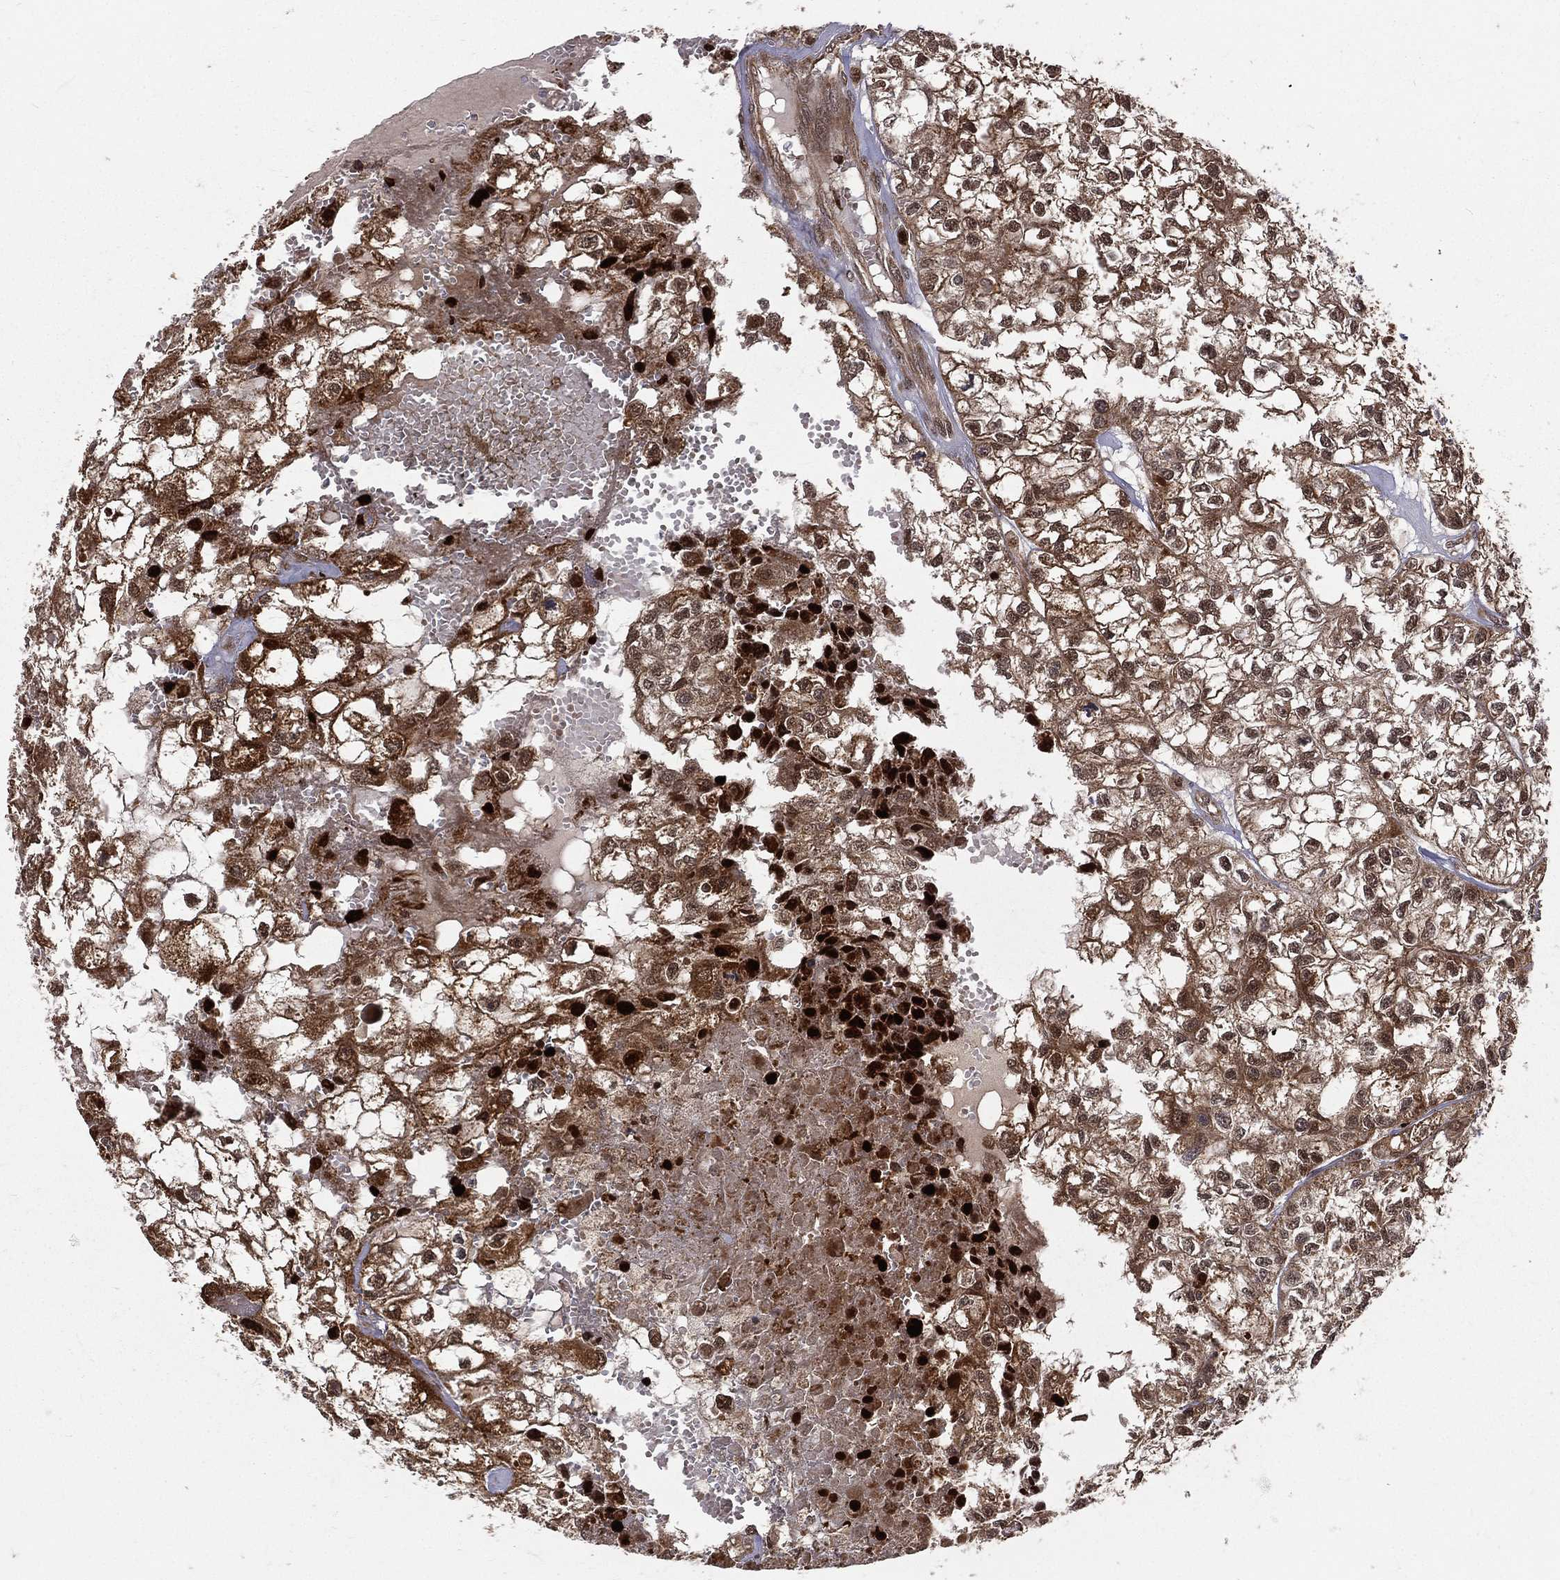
{"staining": {"intensity": "strong", "quantity": ">75%", "location": "cytoplasmic/membranous,nuclear"}, "tissue": "renal cancer", "cell_type": "Tumor cells", "image_type": "cancer", "snomed": [{"axis": "morphology", "description": "Adenocarcinoma, NOS"}, {"axis": "topography", "description": "Kidney"}], "caption": "Protein expression analysis of human renal cancer reveals strong cytoplasmic/membranous and nuclear staining in about >75% of tumor cells.", "gene": "MDM2", "patient": {"sex": "male", "age": 56}}